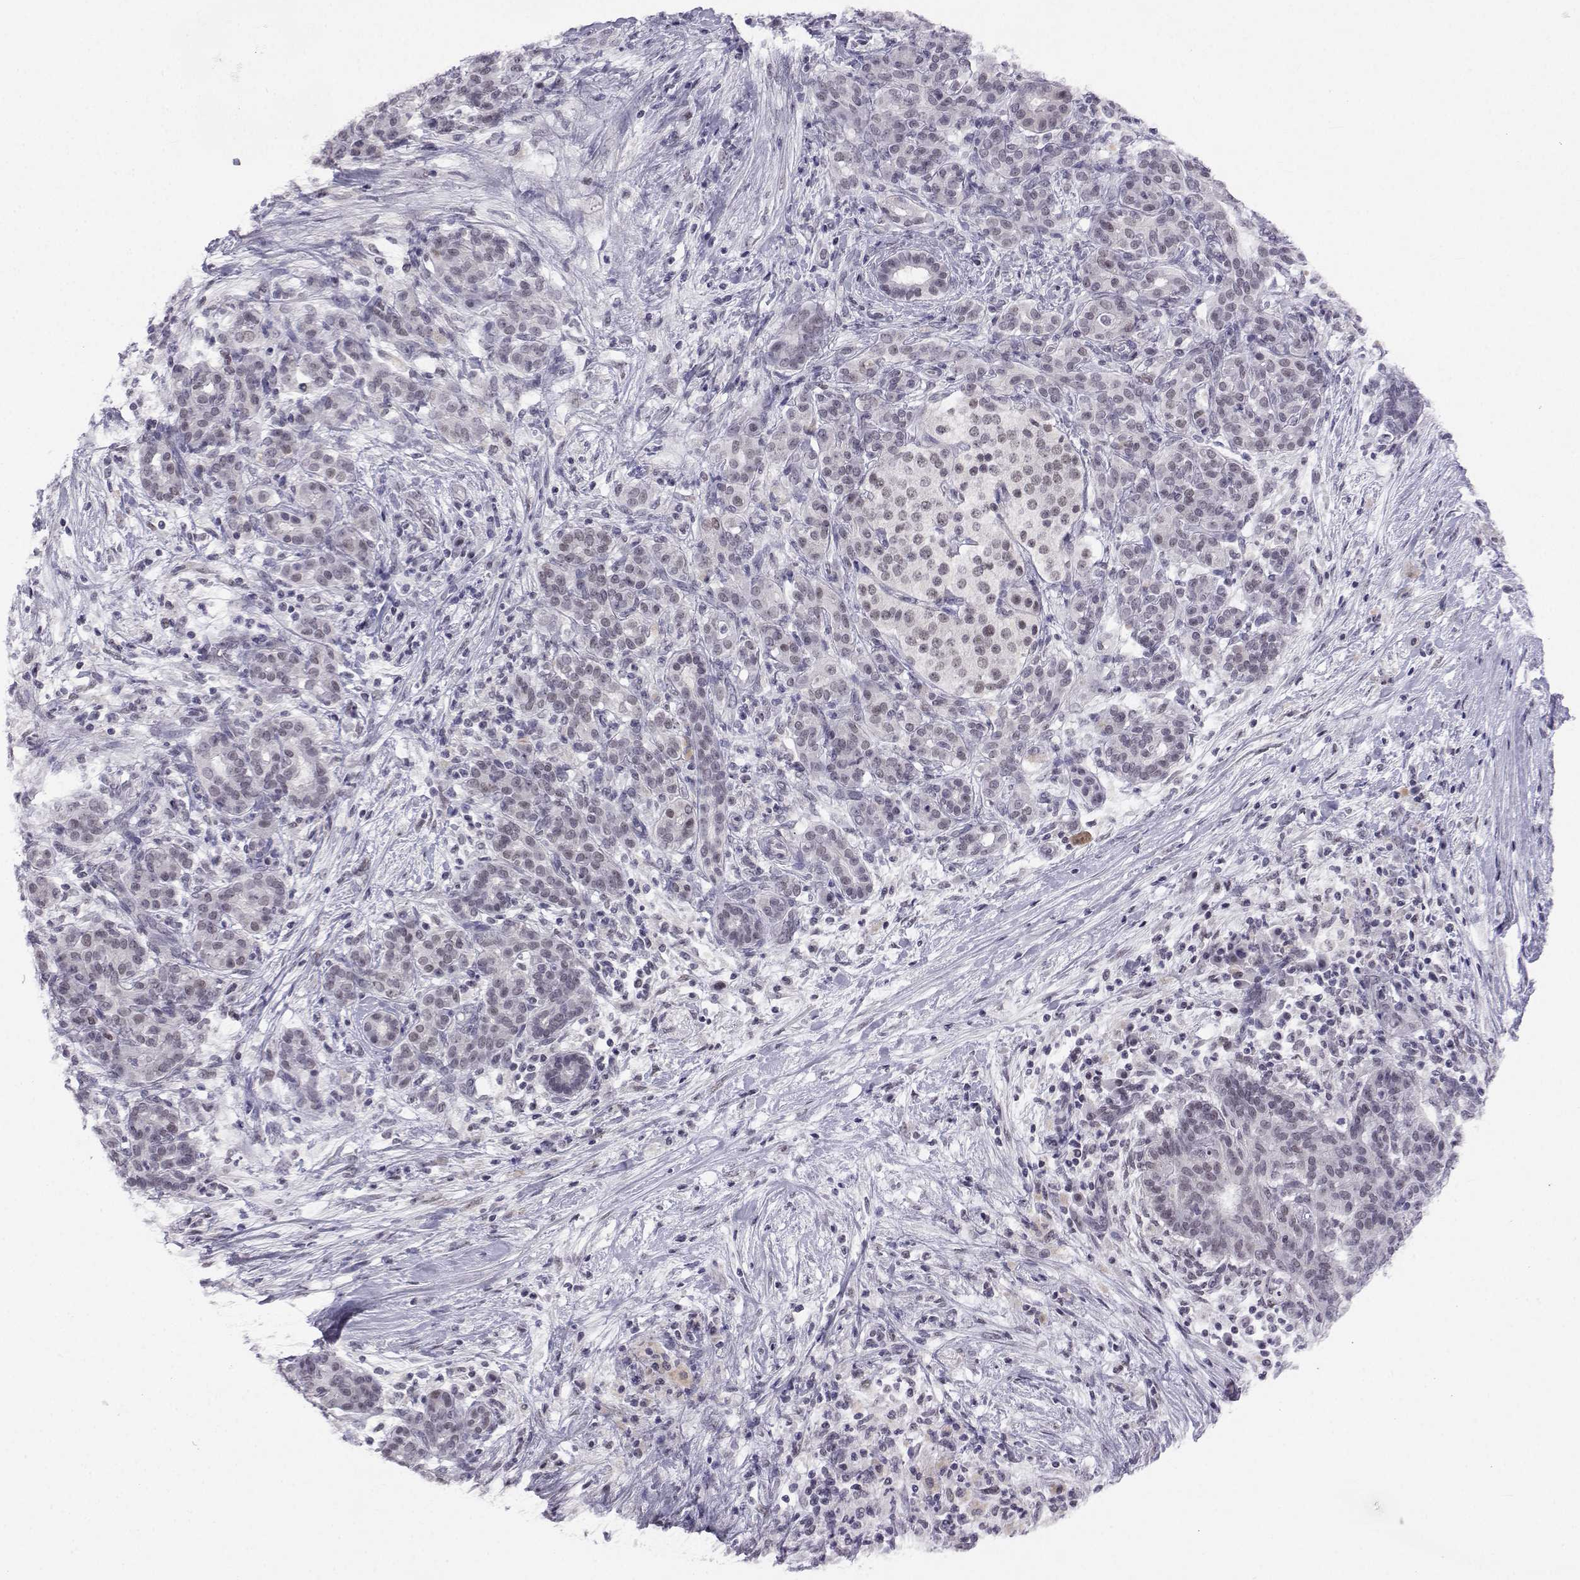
{"staining": {"intensity": "negative", "quantity": "none", "location": "none"}, "tissue": "pancreatic cancer", "cell_type": "Tumor cells", "image_type": "cancer", "snomed": [{"axis": "morphology", "description": "Adenocarcinoma, NOS"}, {"axis": "topography", "description": "Pancreas"}], "caption": "There is no significant positivity in tumor cells of pancreatic cancer.", "gene": "MED26", "patient": {"sex": "male", "age": 44}}